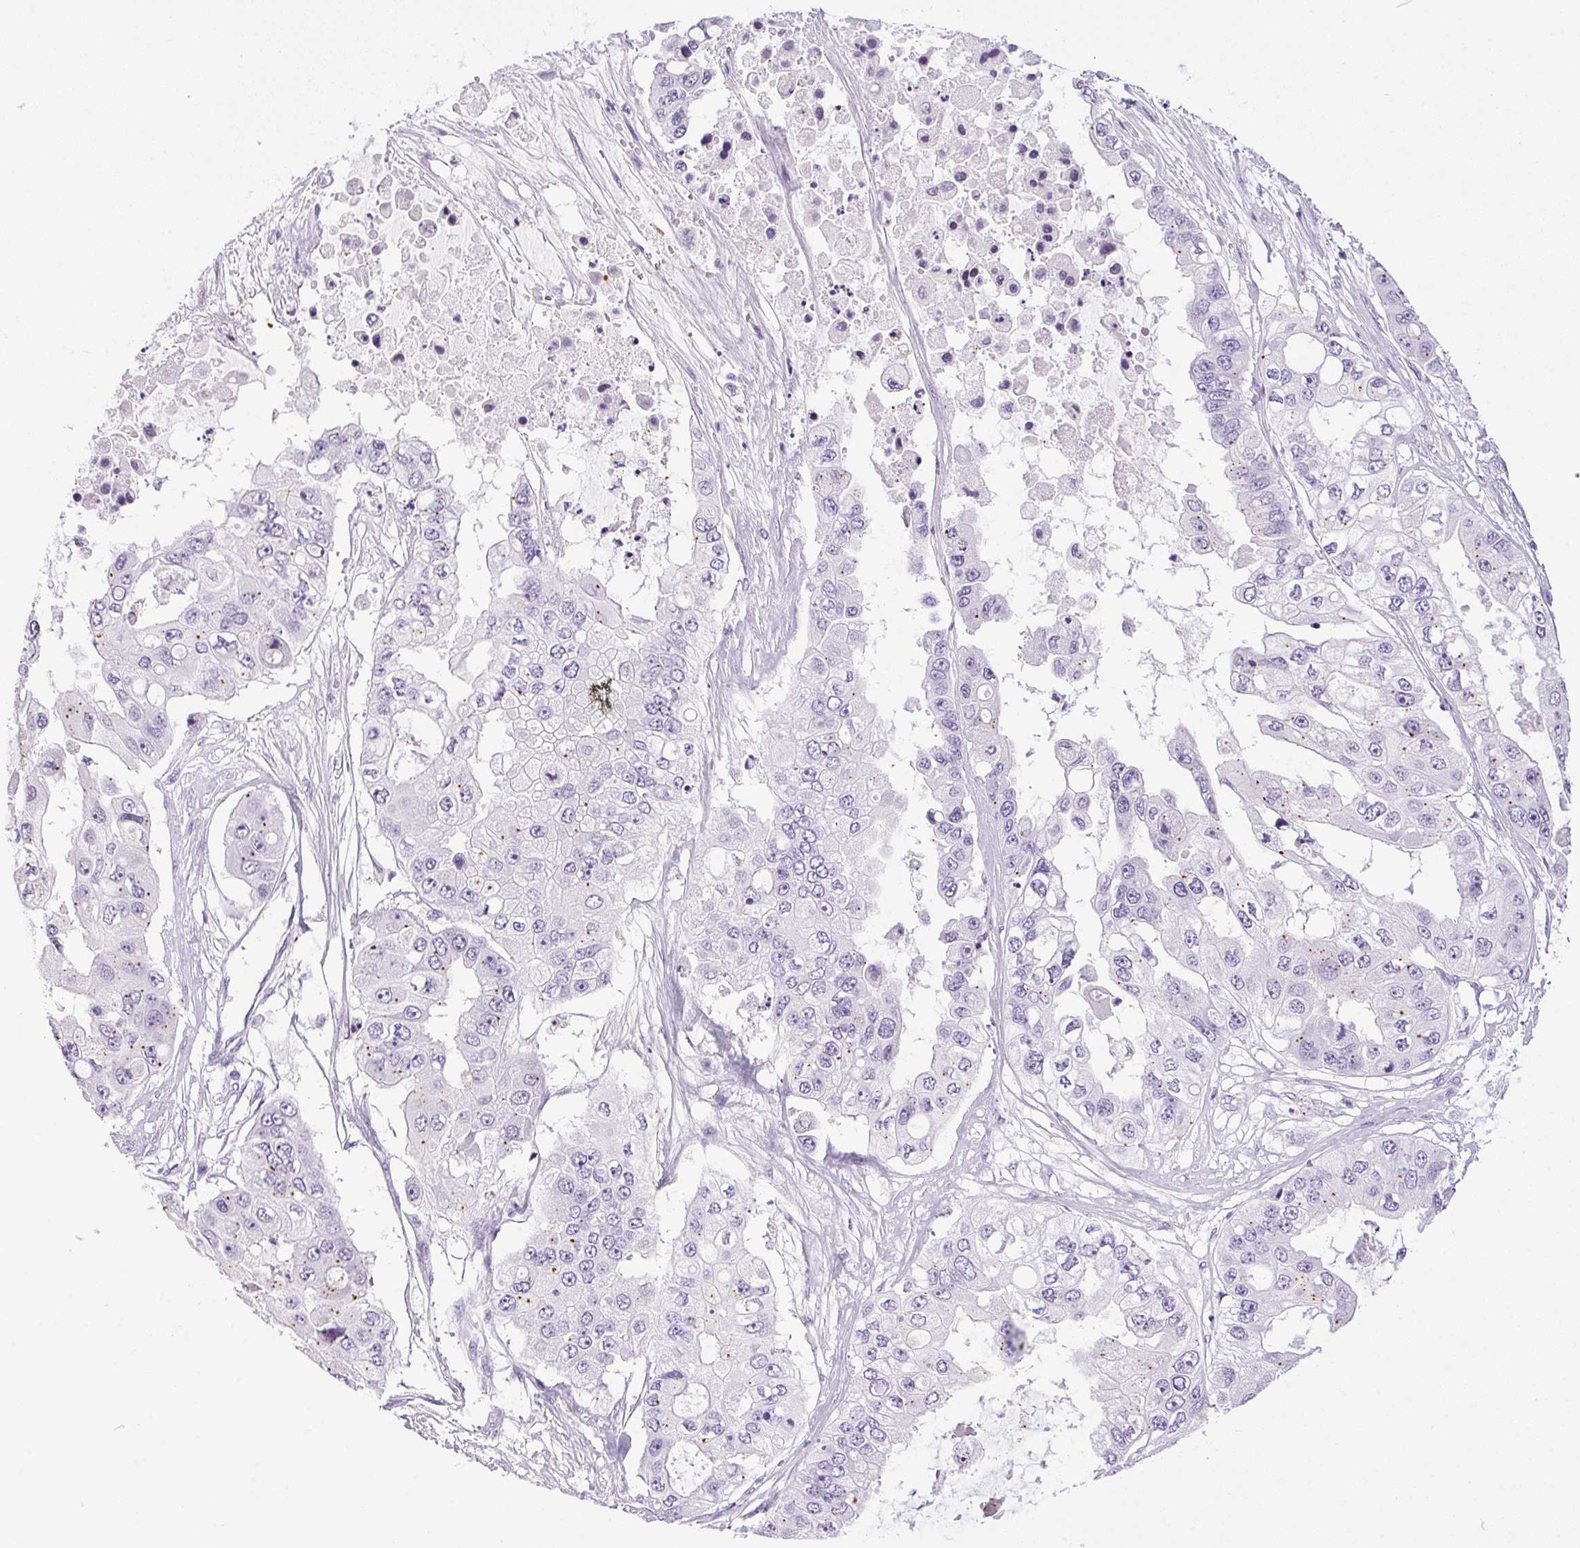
{"staining": {"intensity": "moderate", "quantity": "<25%", "location": "cytoplasmic/membranous"}, "tissue": "ovarian cancer", "cell_type": "Tumor cells", "image_type": "cancer", "snomed": [{"axis": "morphology", "description": "Cystadenocarcinoma, serous, NOS"}, {"axis": "topography", "description": "Ovary"}], "caption": "An IHC image of neoplastic tissue is shown. Protein staining in brown labels moderate cytoplasmic/membranous positivity in ovarian cancer (serous cystadenocarcinoma) within tumor cells. The protein is shown in brown color, while the nuclei are stained blue.", "gene": "TMEM88B", "patient": {"sex": "female", "age": 56}}